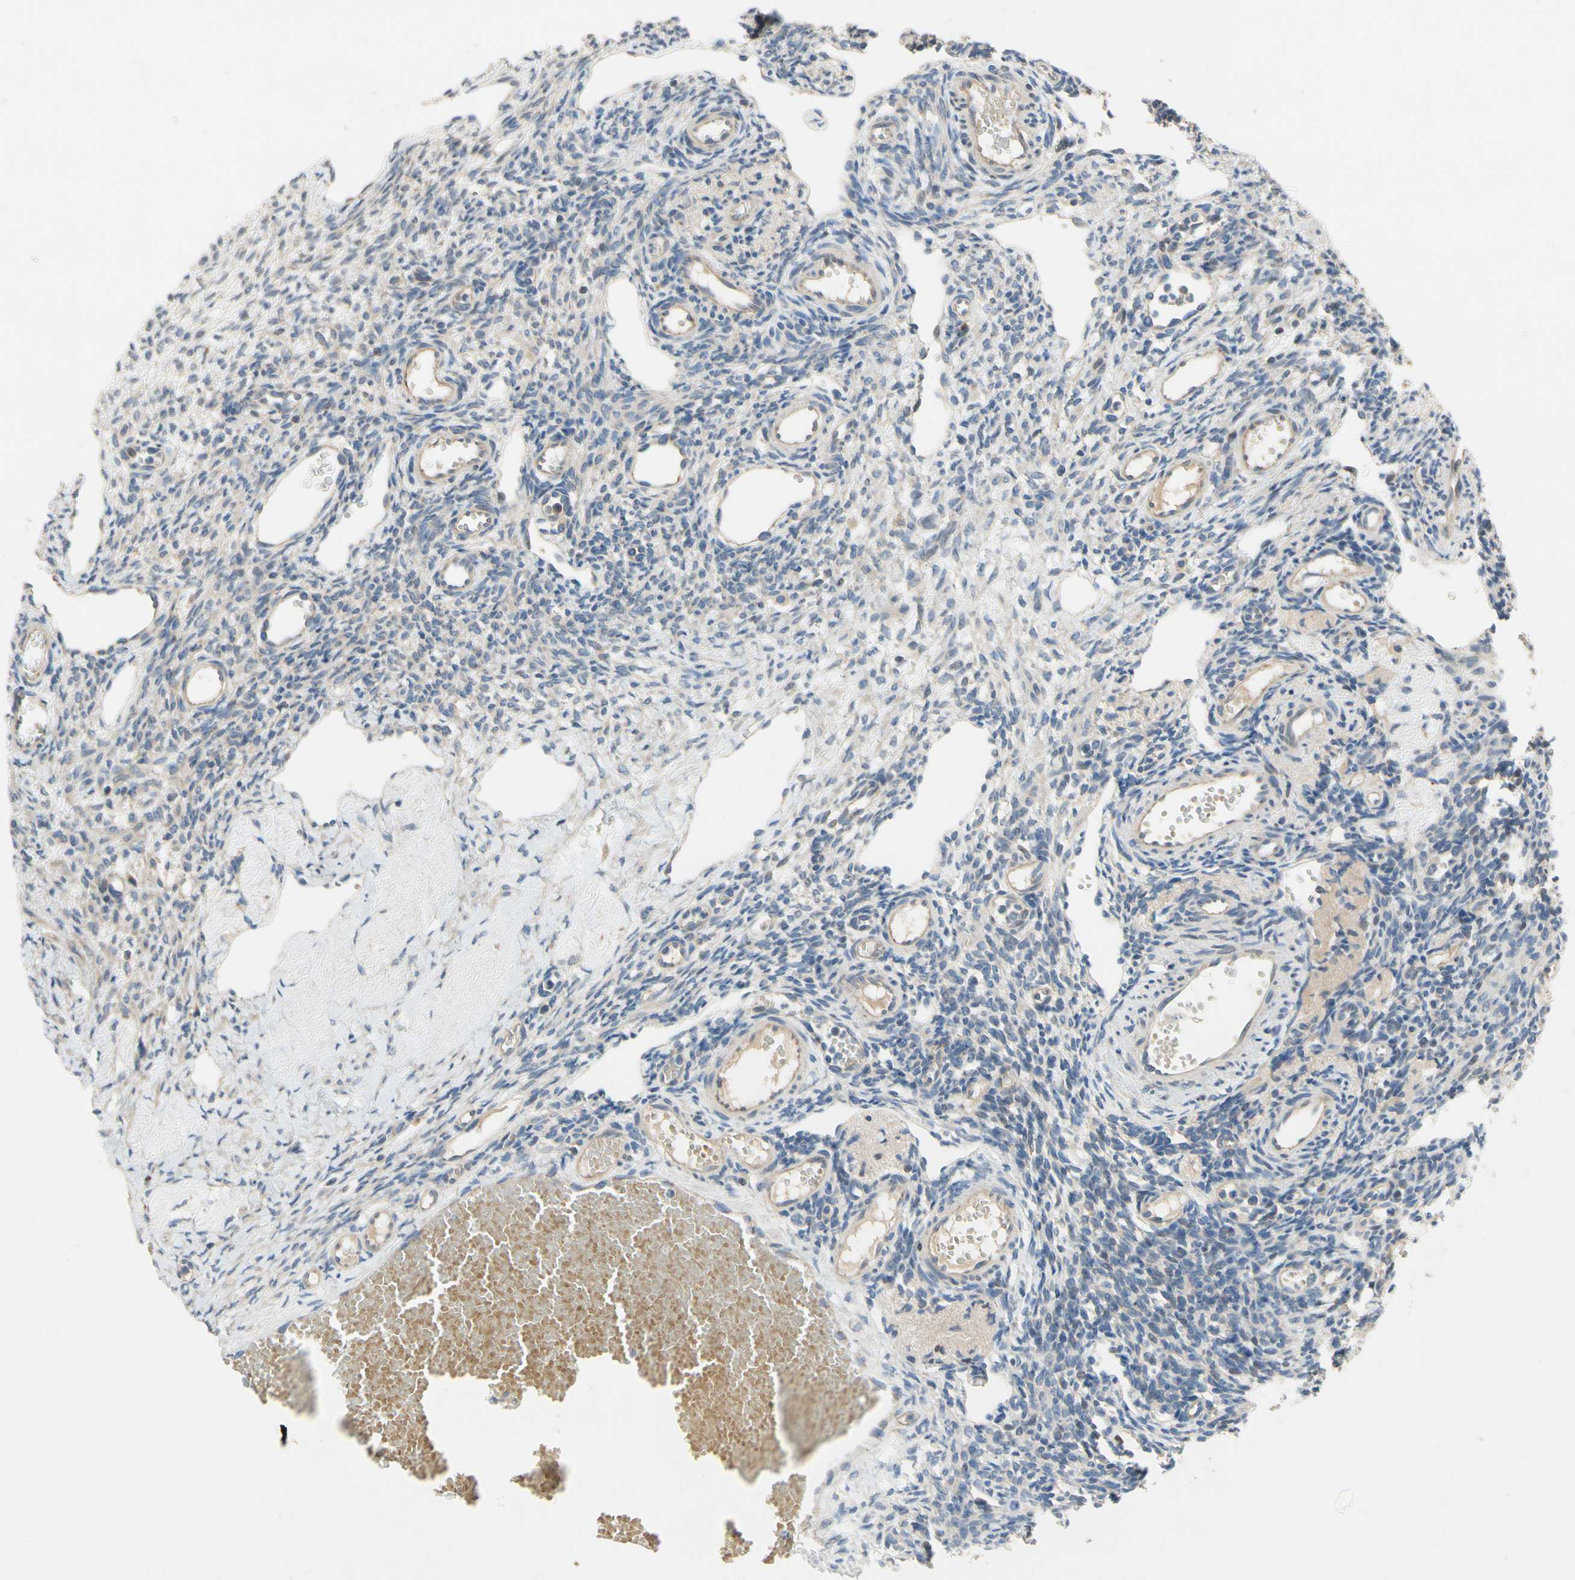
{"staining": {"intensity": "weak", "quantity": "25%-75%", "location": "cytoplasmic/membranous"}, "tissue": "ovary", "cell_type": "Follicle cells", "image_type": "normal", "snomed": [{"axis": "morphology", "description": "Normal tissue, NOS"}, {"axis": "topography", "description": "Ovary"}], "caption": "A micrograph of human ovary stained for a protein demonstrates weak cytoplasmic/membranous brown staining in follicle cells.", "gene": "KLHDC8B", "patient": {"sex": "female", "age": 33}}